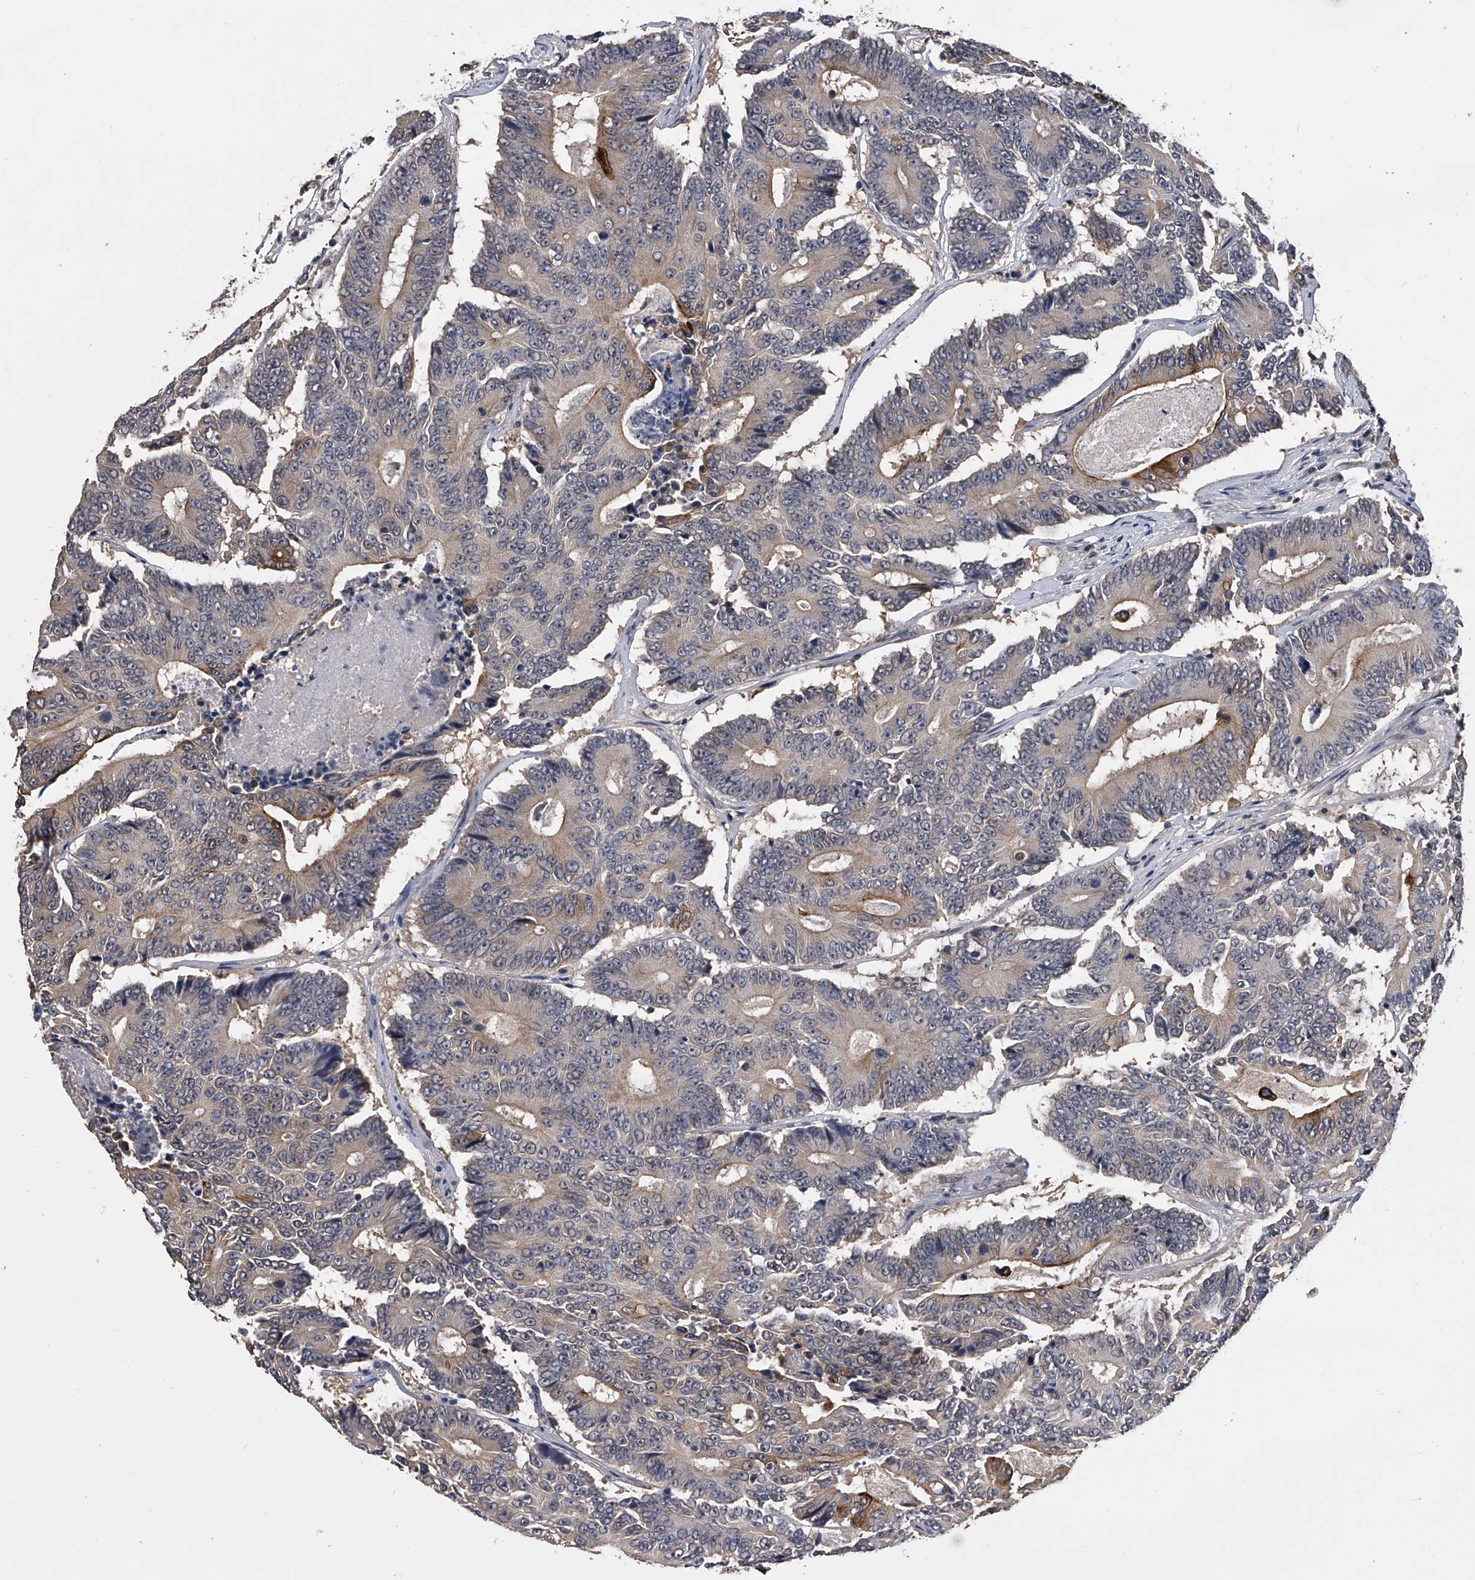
{"staining": {"intensity": "moderate", "quantity": "<25%", "location": "cytoplasmic/membranous"}, "tissue": "colorectal cancer", "cell_type": "Tumor cells", "image_type": "cancer", "snomed": [{"axis": "morphology", "description": "Adenocarcinoma, NOS"}, {"axis": "topography", "description": "Colon"}], "caption": "Human colorectal cancer (adenocarcinoma) stained with a protein marker demonstrates moderate staining in tumor cells.", "gene": "EFCAB7", "patient": {"sex": "male", "age": 83}}